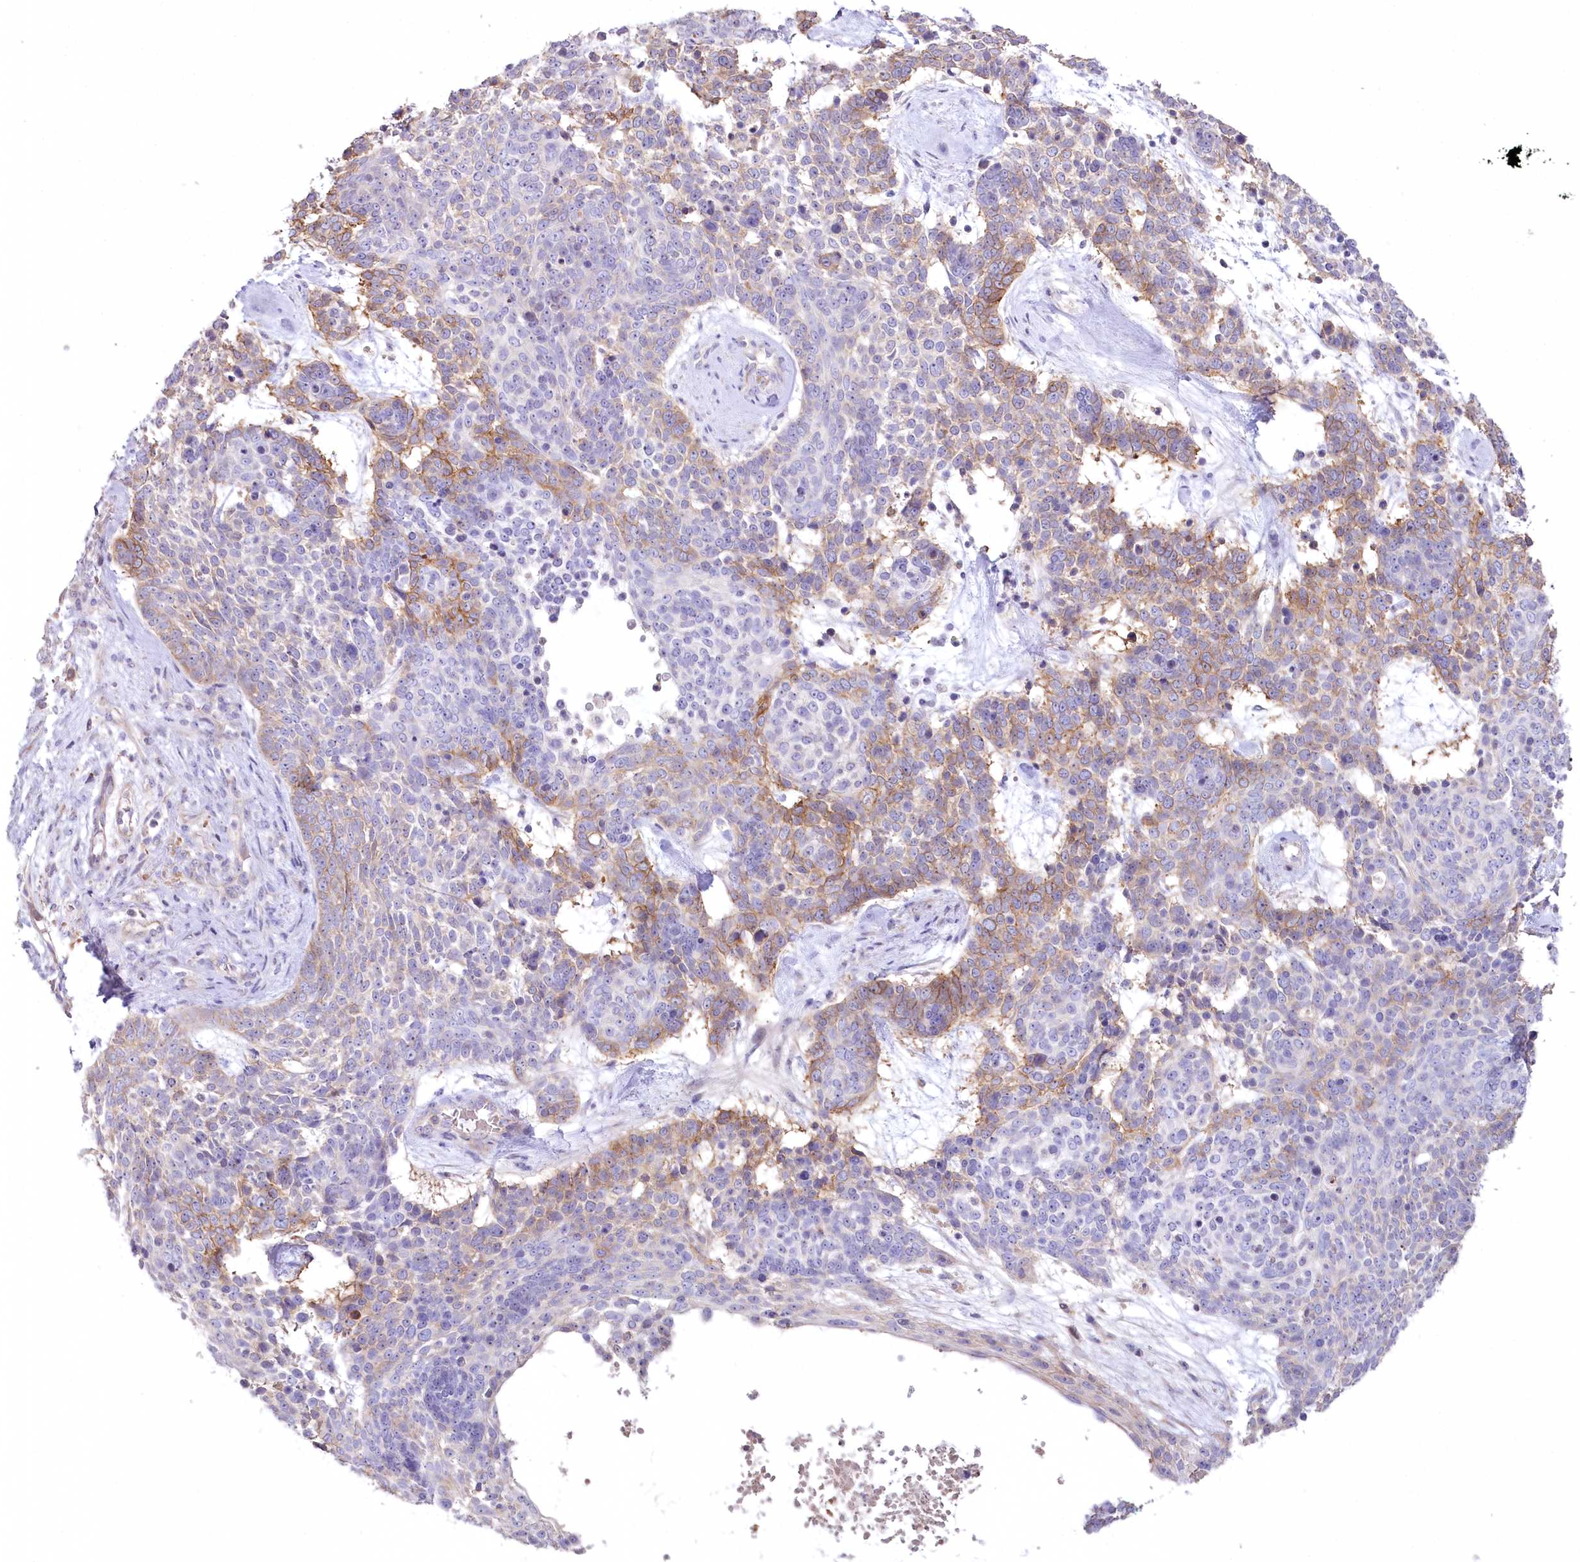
{"staining": {"intensity": "moderate", "quantity": "25%-75%", "location": "cytoplasmic/membranous"}, "tissue": "skin cancer", "cell_type": "Tumor cells", "image_type": "cancer", "snomed": [{"axis": "morphology", "description": "Basal cell carcinoma"}, {"axis": "topography", "description": "Skin"}], "caption": "A histopathology image of skin cancer (basal cell carcinoma) stained for a protein reveals moderate cytoplasmic/membranous brown staining in tumor cells. (Stains: DAB (3,3'-diaminobenzidine) in brown, nuclei in blue, Microscopy: brightfield microscopy at high magnification).", "gene": "SLC6A11", "patient": {"sex": "female", "age": 81}}